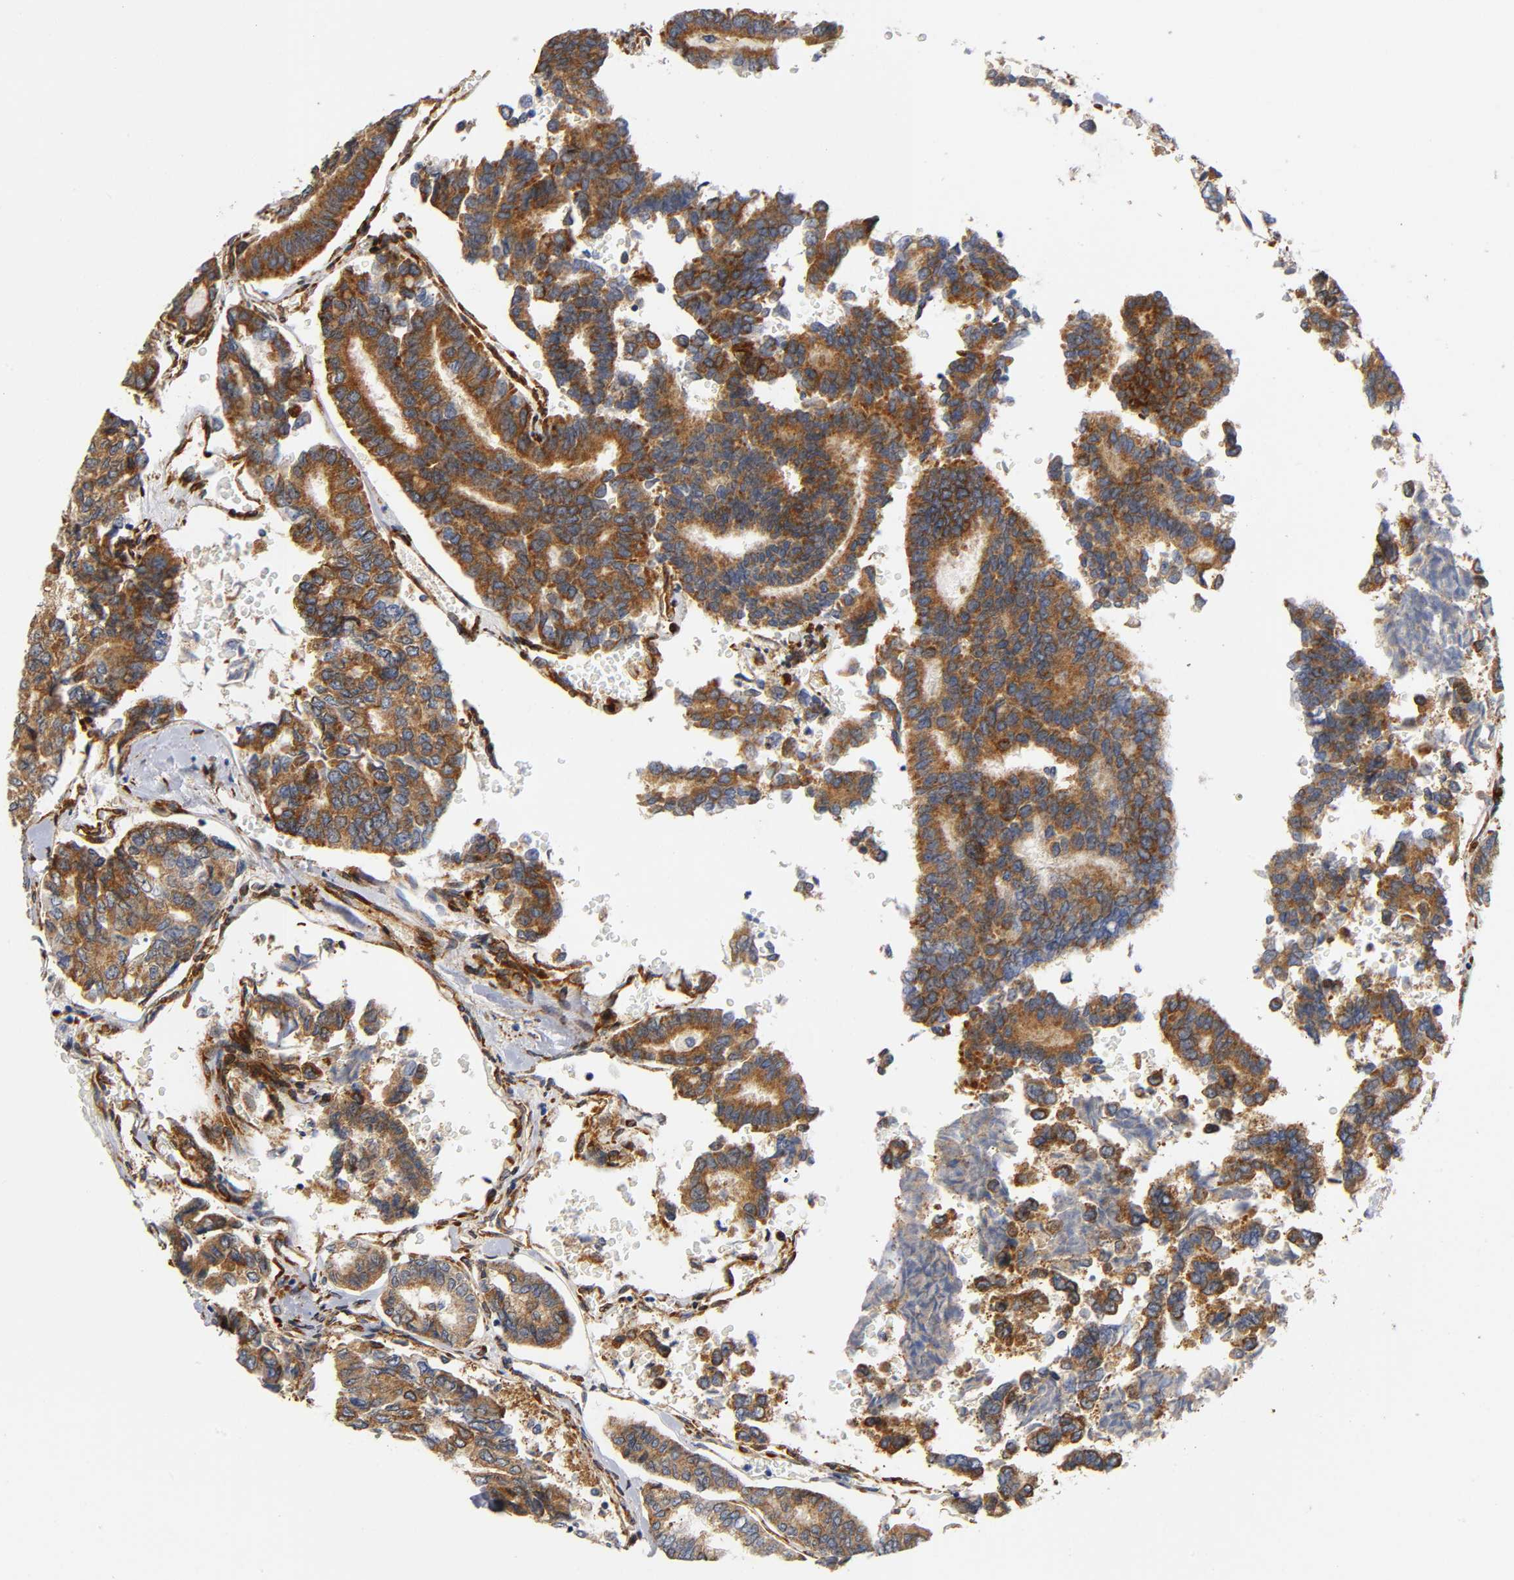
{"staining": {"intensity": "strong", "quantity": ">75%", "location": "cytoplasmic/membranous"}, "tissue": "thyroid cancer", "cell_type": "Tumor cells", "image_type": "cancer", "snomed": [{"axis": "morphology", "description": "Papillary adenocarcinoma, NOS"}, {"axis": "topography", "description": "Thyroid gland"}], "caption": "Papillary adenocarcinoma (thyroid) stained for a protein (brown) shows strong cytoplasmic/membranous positive expression in approximately >75% of tumor cells.", "gene": "SOS2", "patient": {"sex": "female", "age": 35}}